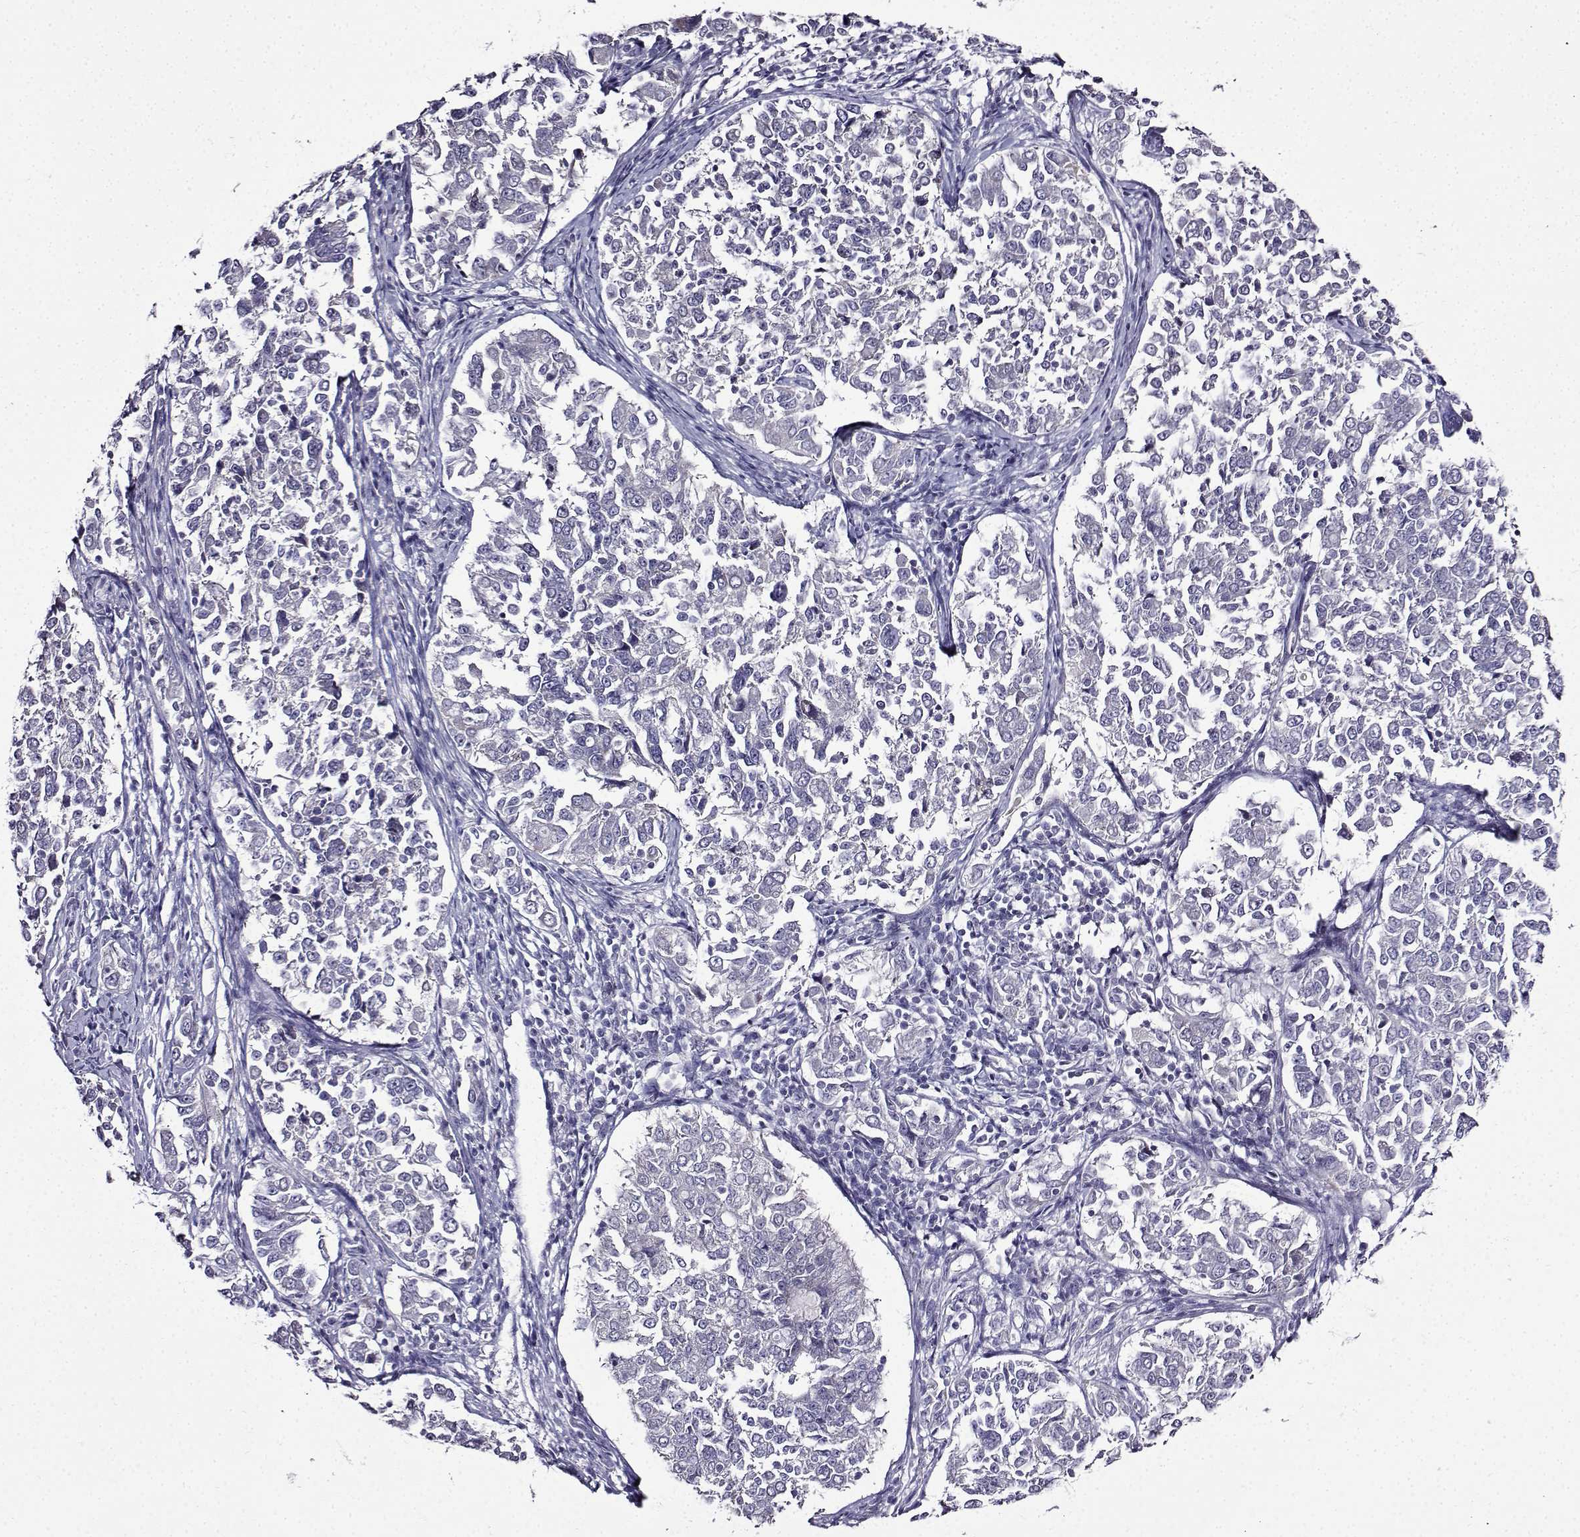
{"staining": {"intensity": "negative", "quantity": "none", "location": "none"}, "tissue": "endometrial cancer", "cell_type": "Tumor cells", "image_type": "cancer", "snomed": [{"axis": "morphology", "description": "Adenocarcinoma, NOS"}, {"axis": "topography", "description": "Endometrium"}], "caption": "This is an immunohistochemistry histopathology image of human endometrial adenocarcinoma. There is no expression in tumor cells.", "gene": "TMEM266", "patient": {"sex": "female", "age": 43}}